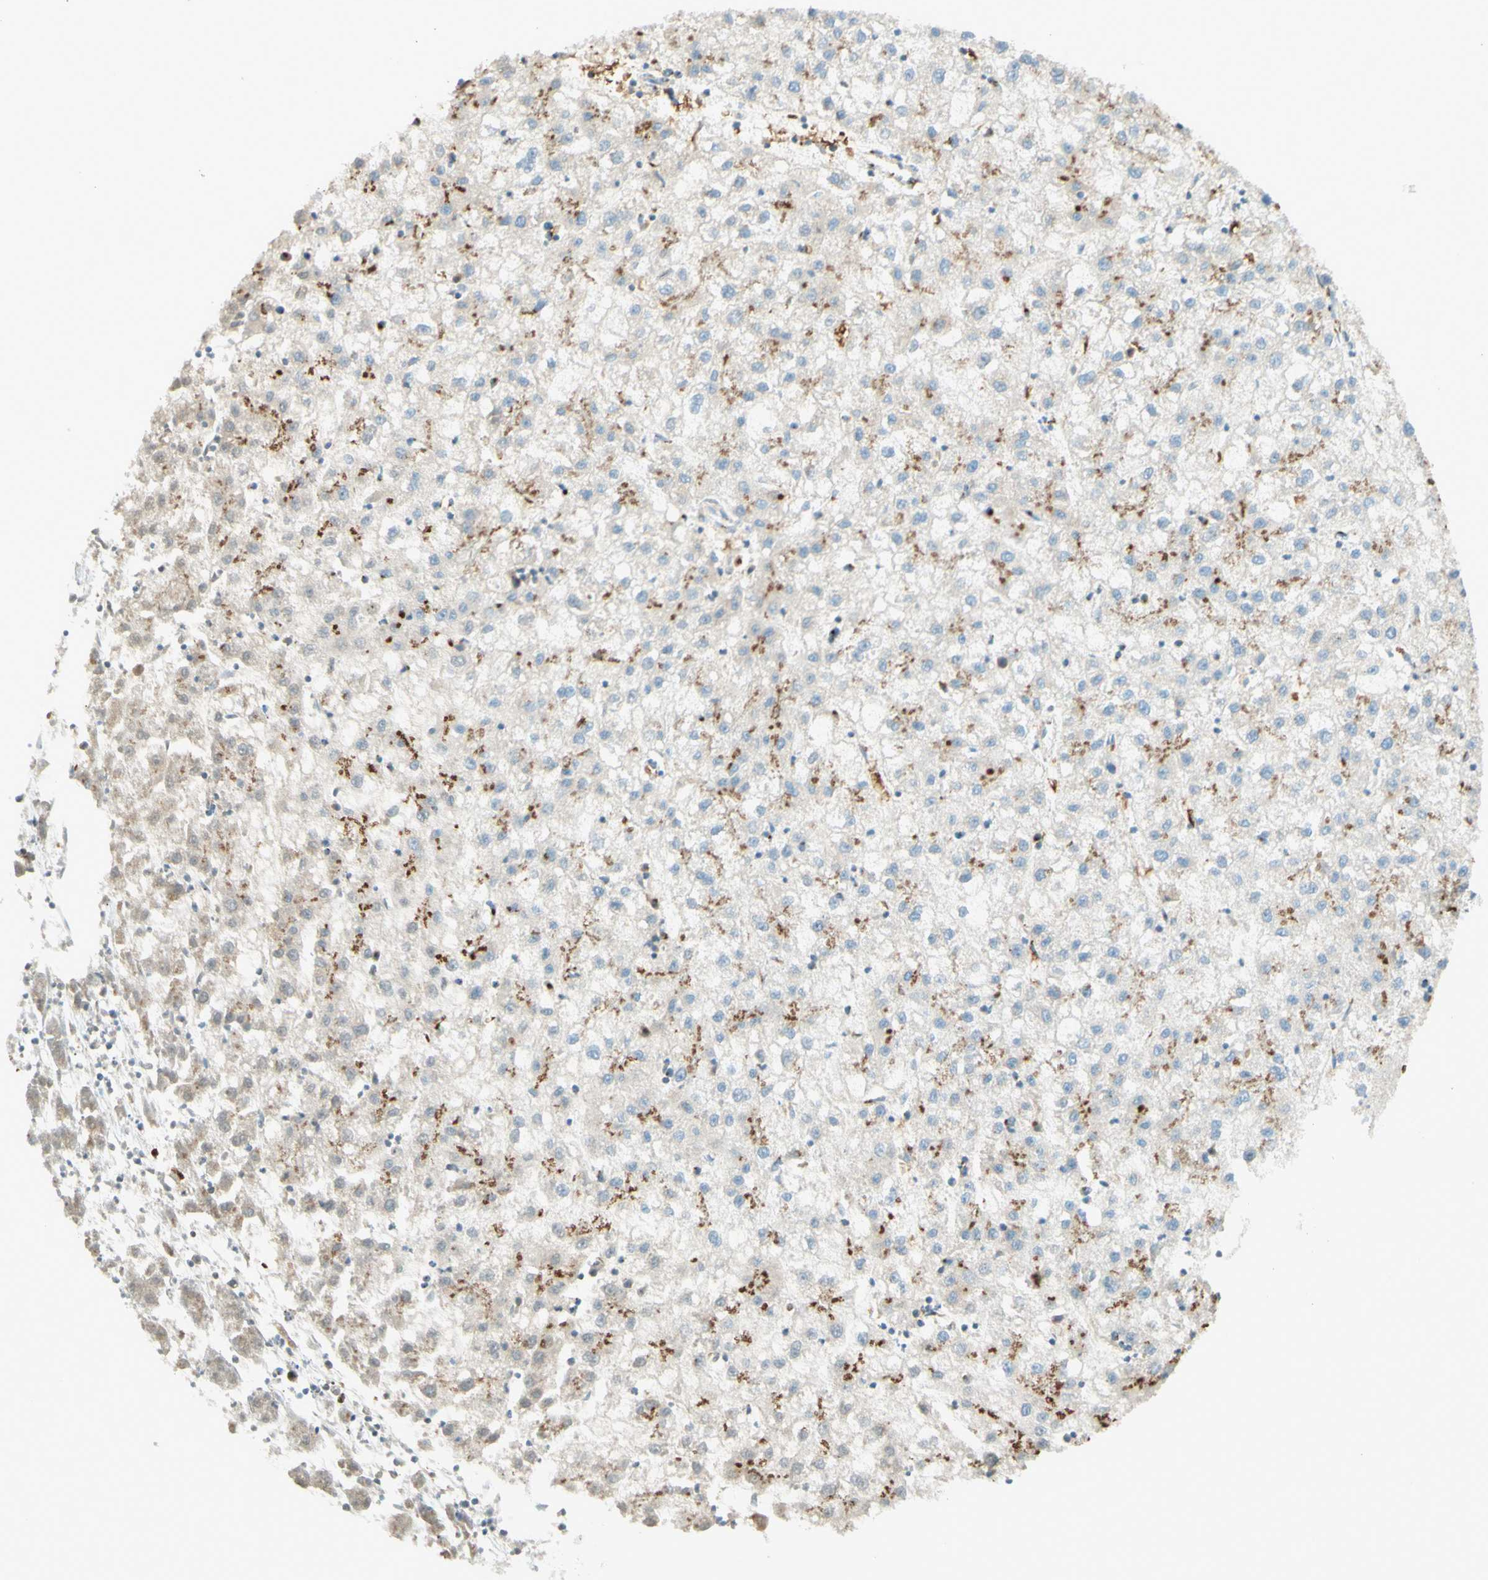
{"staining": {"intensity": "moderate", "quantity": "25%-75%", "location": "cytoplasmic/membranous"}, "tissue": "liver cancer", "cell_type": "Tumor cells", "image_type": "cancer", "snomed": [{"axis": "morphology", "description": "Carcinoma, Hepatocellular, NOS"}, {"axis": "topography", "description": "Liver"}], "caption": "This is an image of immunohistochemistry staining of liver hepatocellular carcinoma, which shows moderate expression in the cytoplasmic/membranous of tumor cells.", "gene": "GOLGB1", "patient": {"sex": "male", "age": 72}}